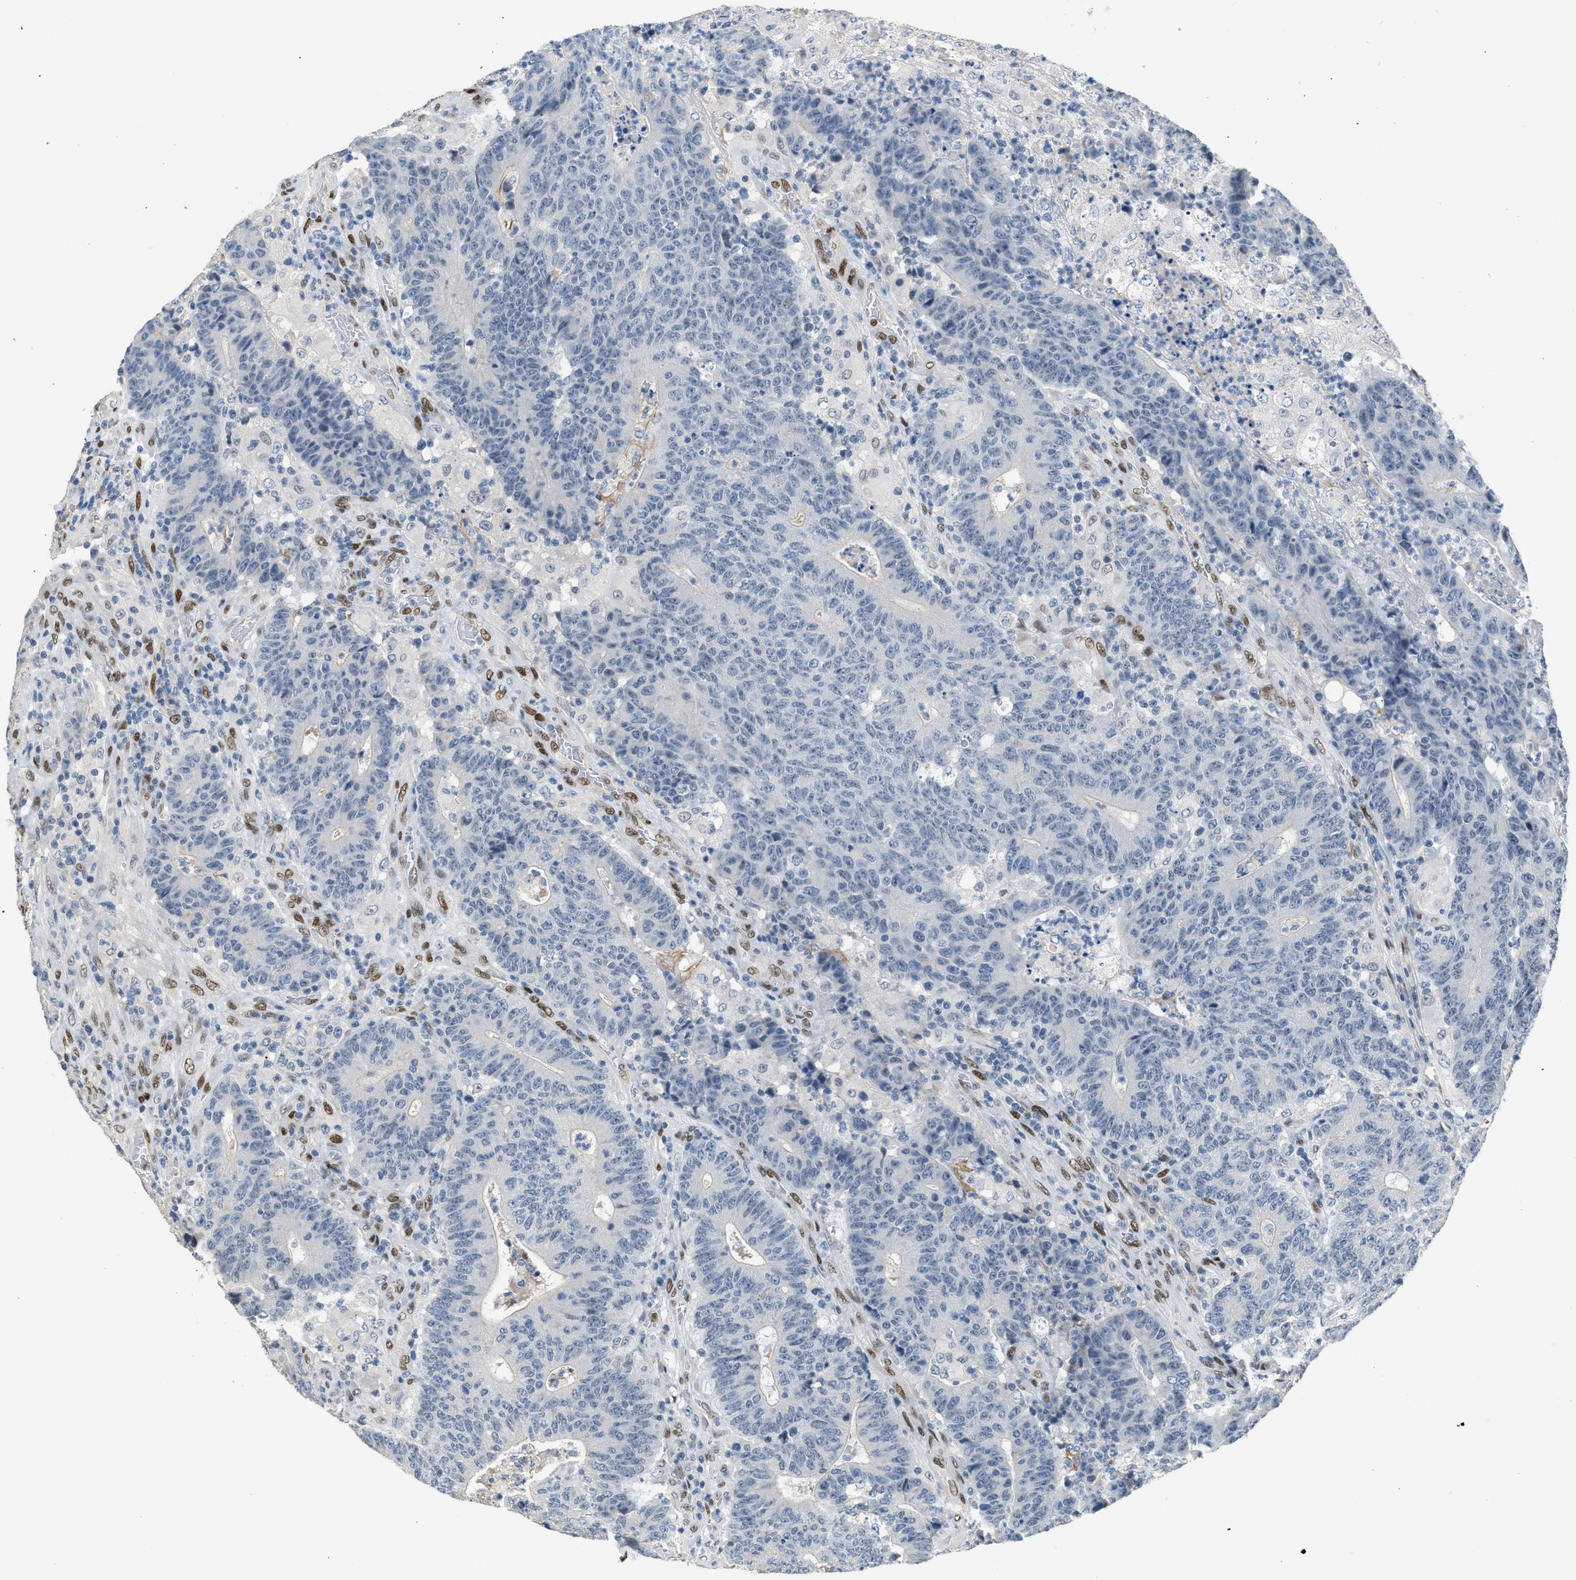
{"staining": {"intensity": "negative", "quantity": "none", "location": "none"}, "tissue": "colorectal cancer", "cell_type": "Tumor cells", "image_type": "cancer", "snomed": [{"axis": "morphology", "description": "Normal tissue, NOS"}, {"axis": "morphology", "description": "Adenocarcinoma, NOS"}, {"axis": "topography", "description": "Colon"}], "caption": "Tumor cells are negative for protein expression in human colorectal cancer. Brightfield microscopy of IHC stained with DAB (brown) and hematoxylin (blue), captured at high magnification.", "gene": "ZBTB20", "patient": {"sex": "female", "age": 75}}